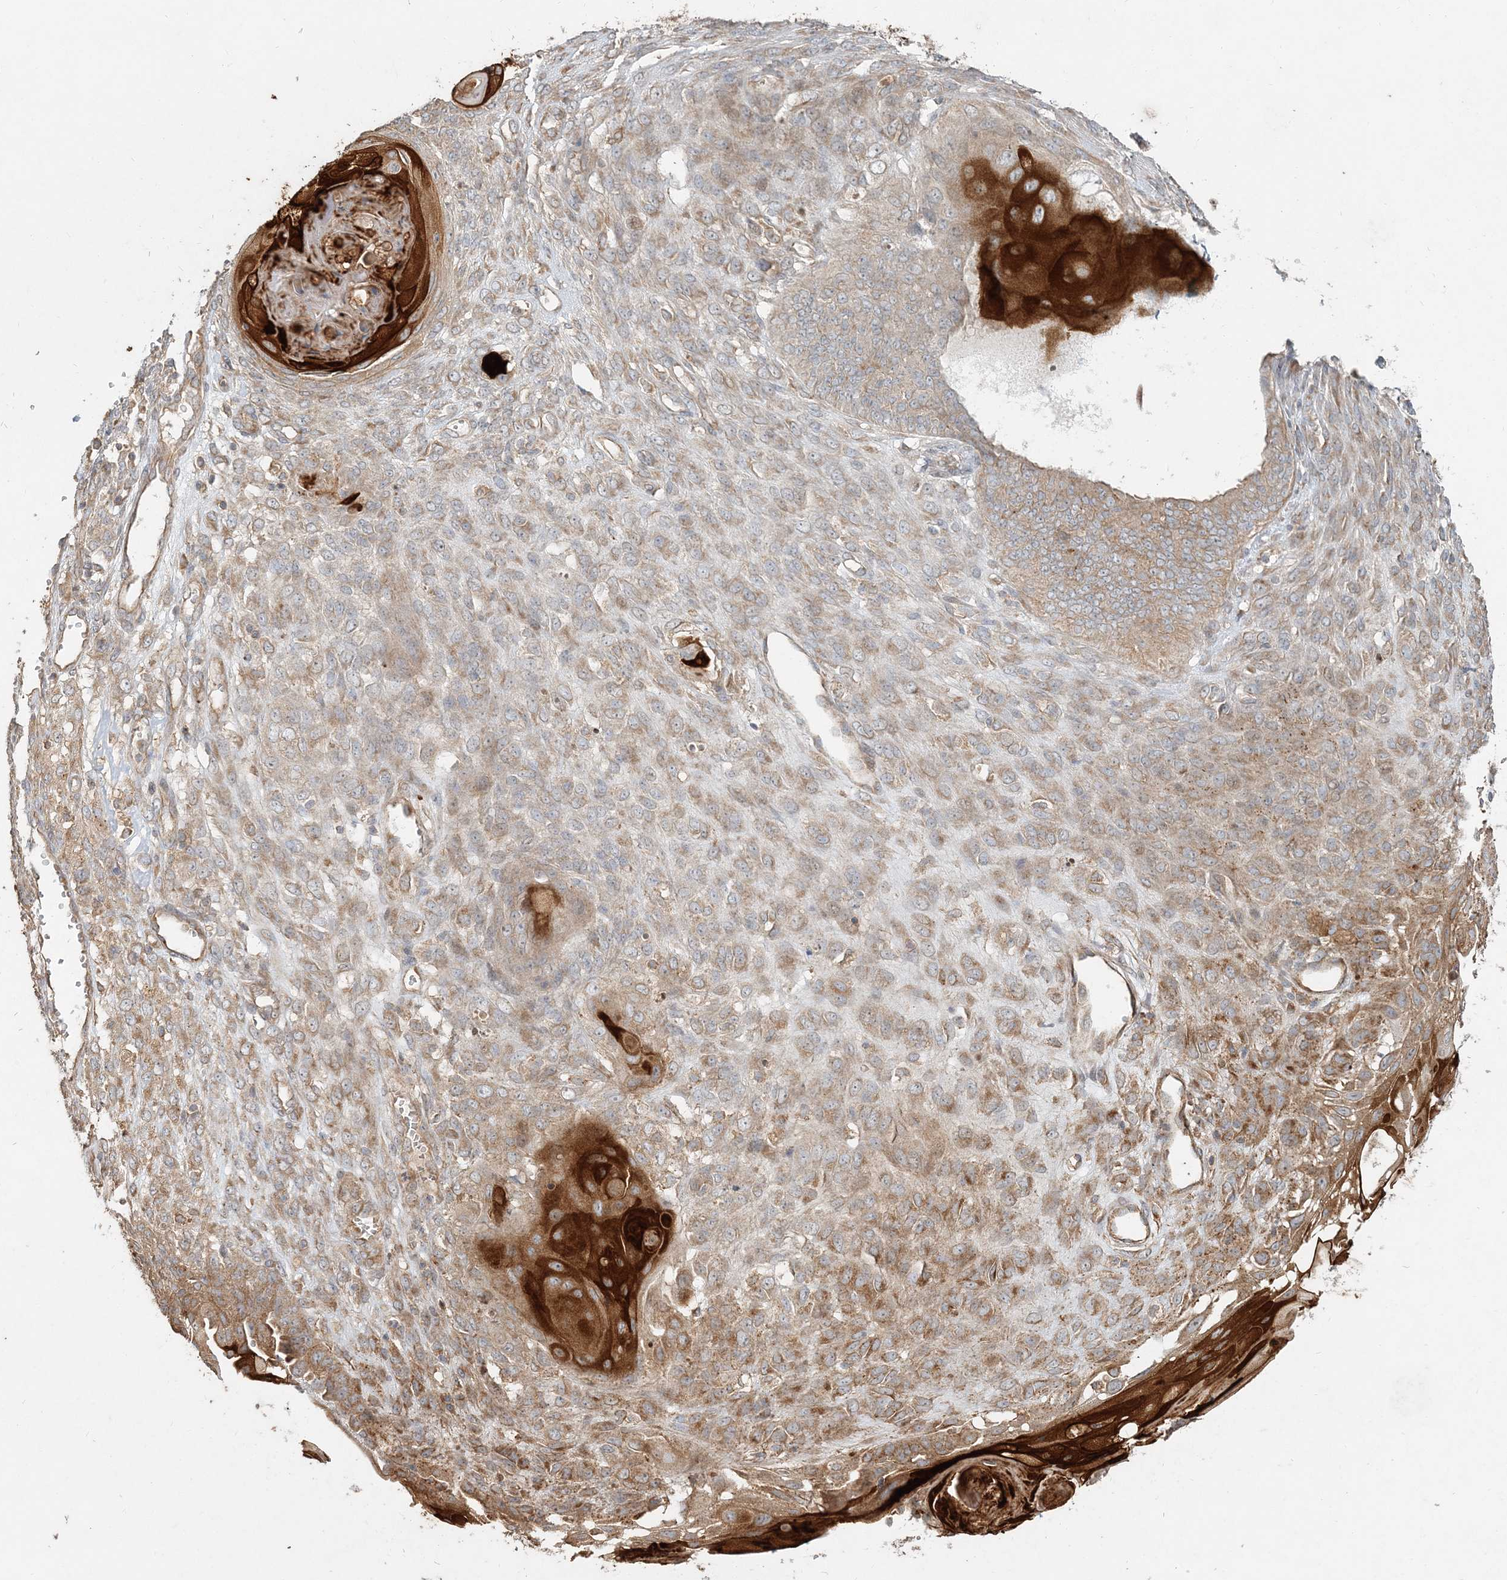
{"staining": {"intensity": "moderate", "quantity": ">75%", "location": "cytoplasmic/membranous"}, "tissue": "endometrial cancer", "cell_type": "Tumor cells", "image_type": "cancer", "snomed": [{"axis": "morphology", "description": "Adenocarcinoma, NOS"}, {"axis": "topography", "description": "Endometrium"}], "caption": "This is an image of immunohistochemistry (IHC) staining of endometrial adenocarcinoma, which shows moderate positivity in the cytoplasmic/membranous of tumor cells.", "gene": "RAB14", "patient": {"sex": "female", "age": 32}}